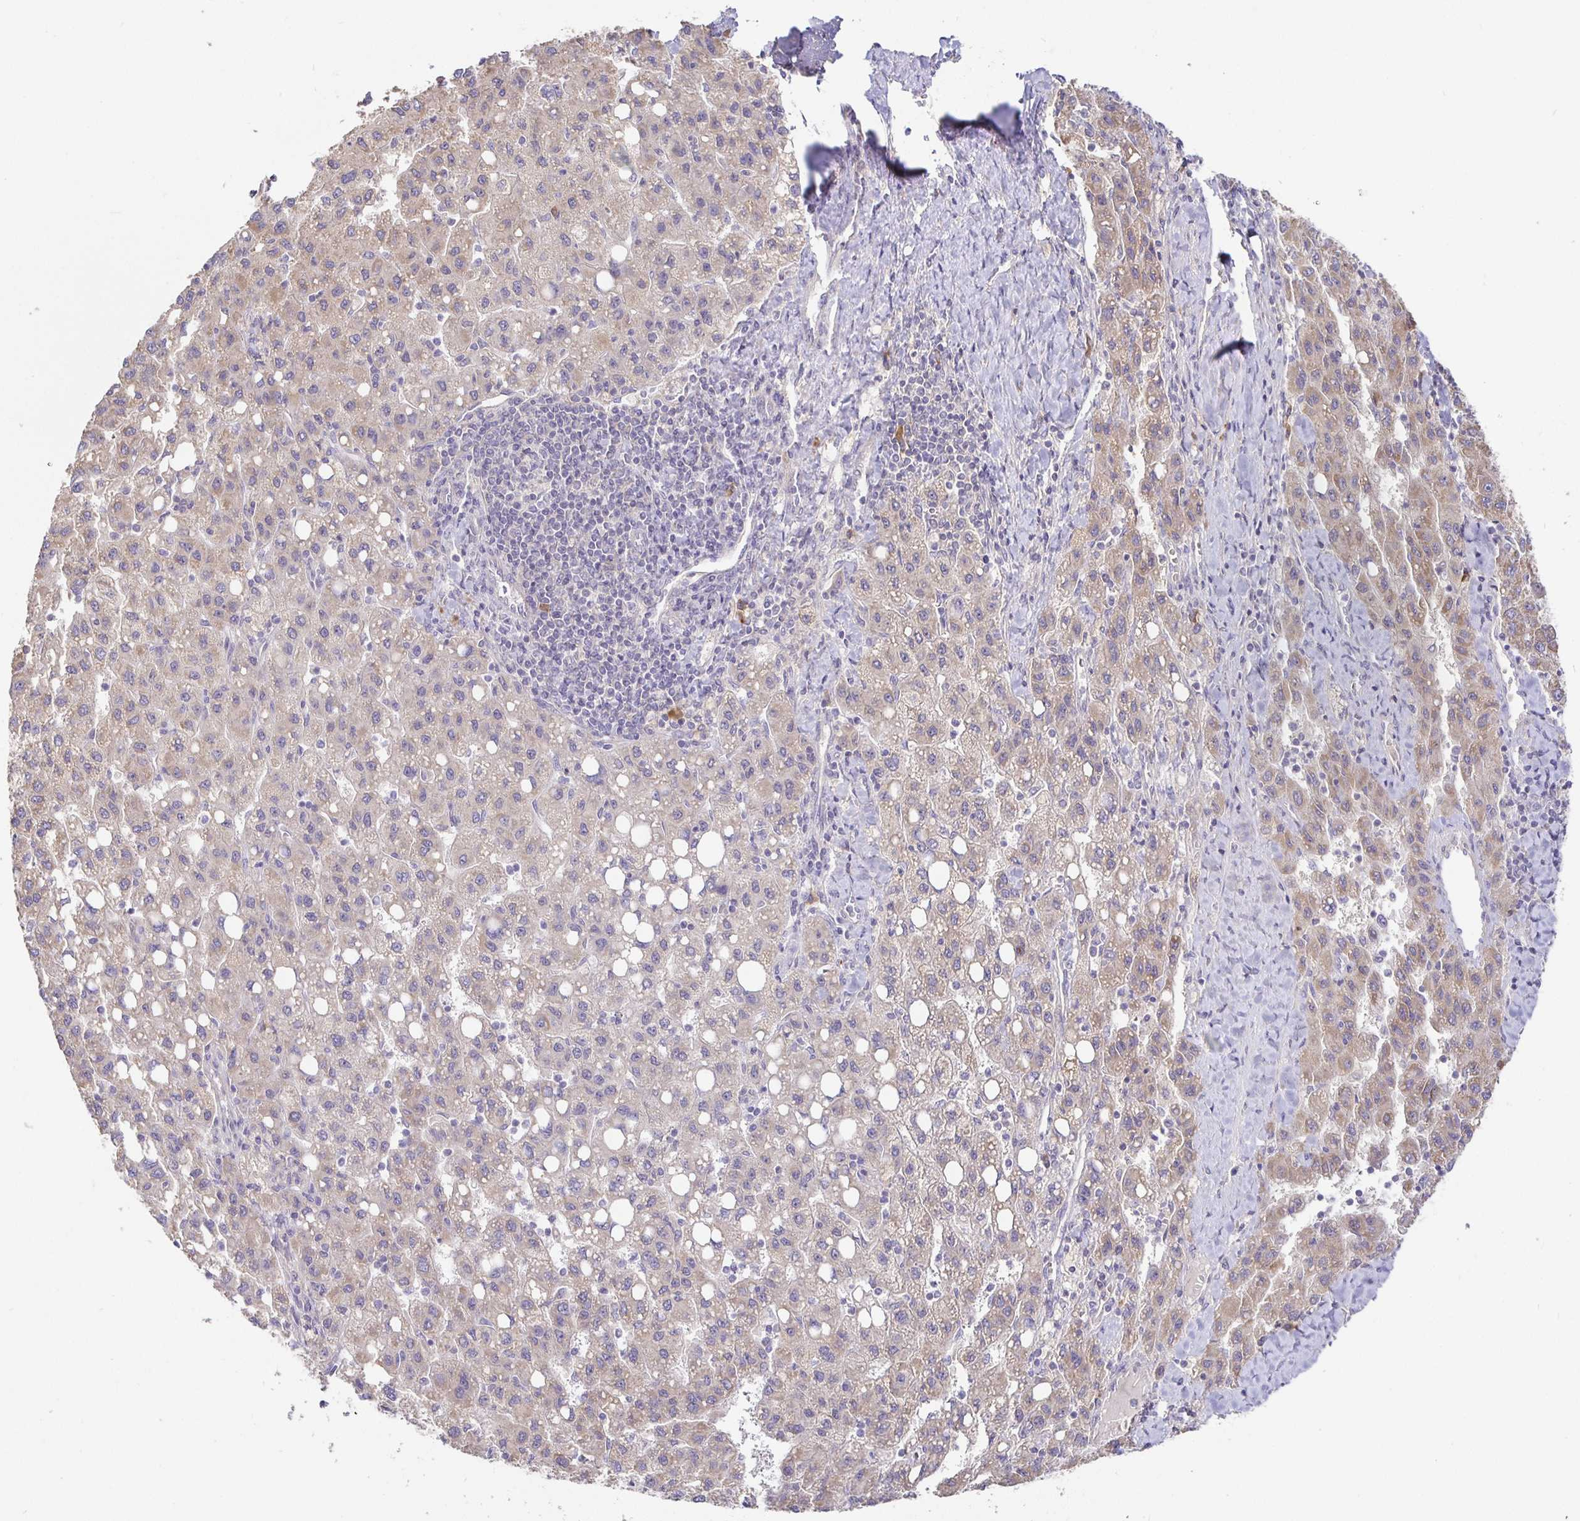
{"staining": {"intensity": "weak", "quantity": "25%-75%", "location": "cytoplasmic/membranous"}, "tissue": "liver cancer", "cell_type": "Tumor cells", "image_type": "cancer", "snomed": [{"axis": "morphology", "description": "Carcinoma, Hepatocellular, NOS"}, {"axis": "topography", "description": "Liver"}], "caption": "Liver hepatocellular carcinoma stained for a protein (brown) exhibits weak cytoplasmic/membranous positive staining in about 25%-75% of tumor cells.", "gene": "ZDHHC11", "patient": {"sex": "female", "age": 82}}